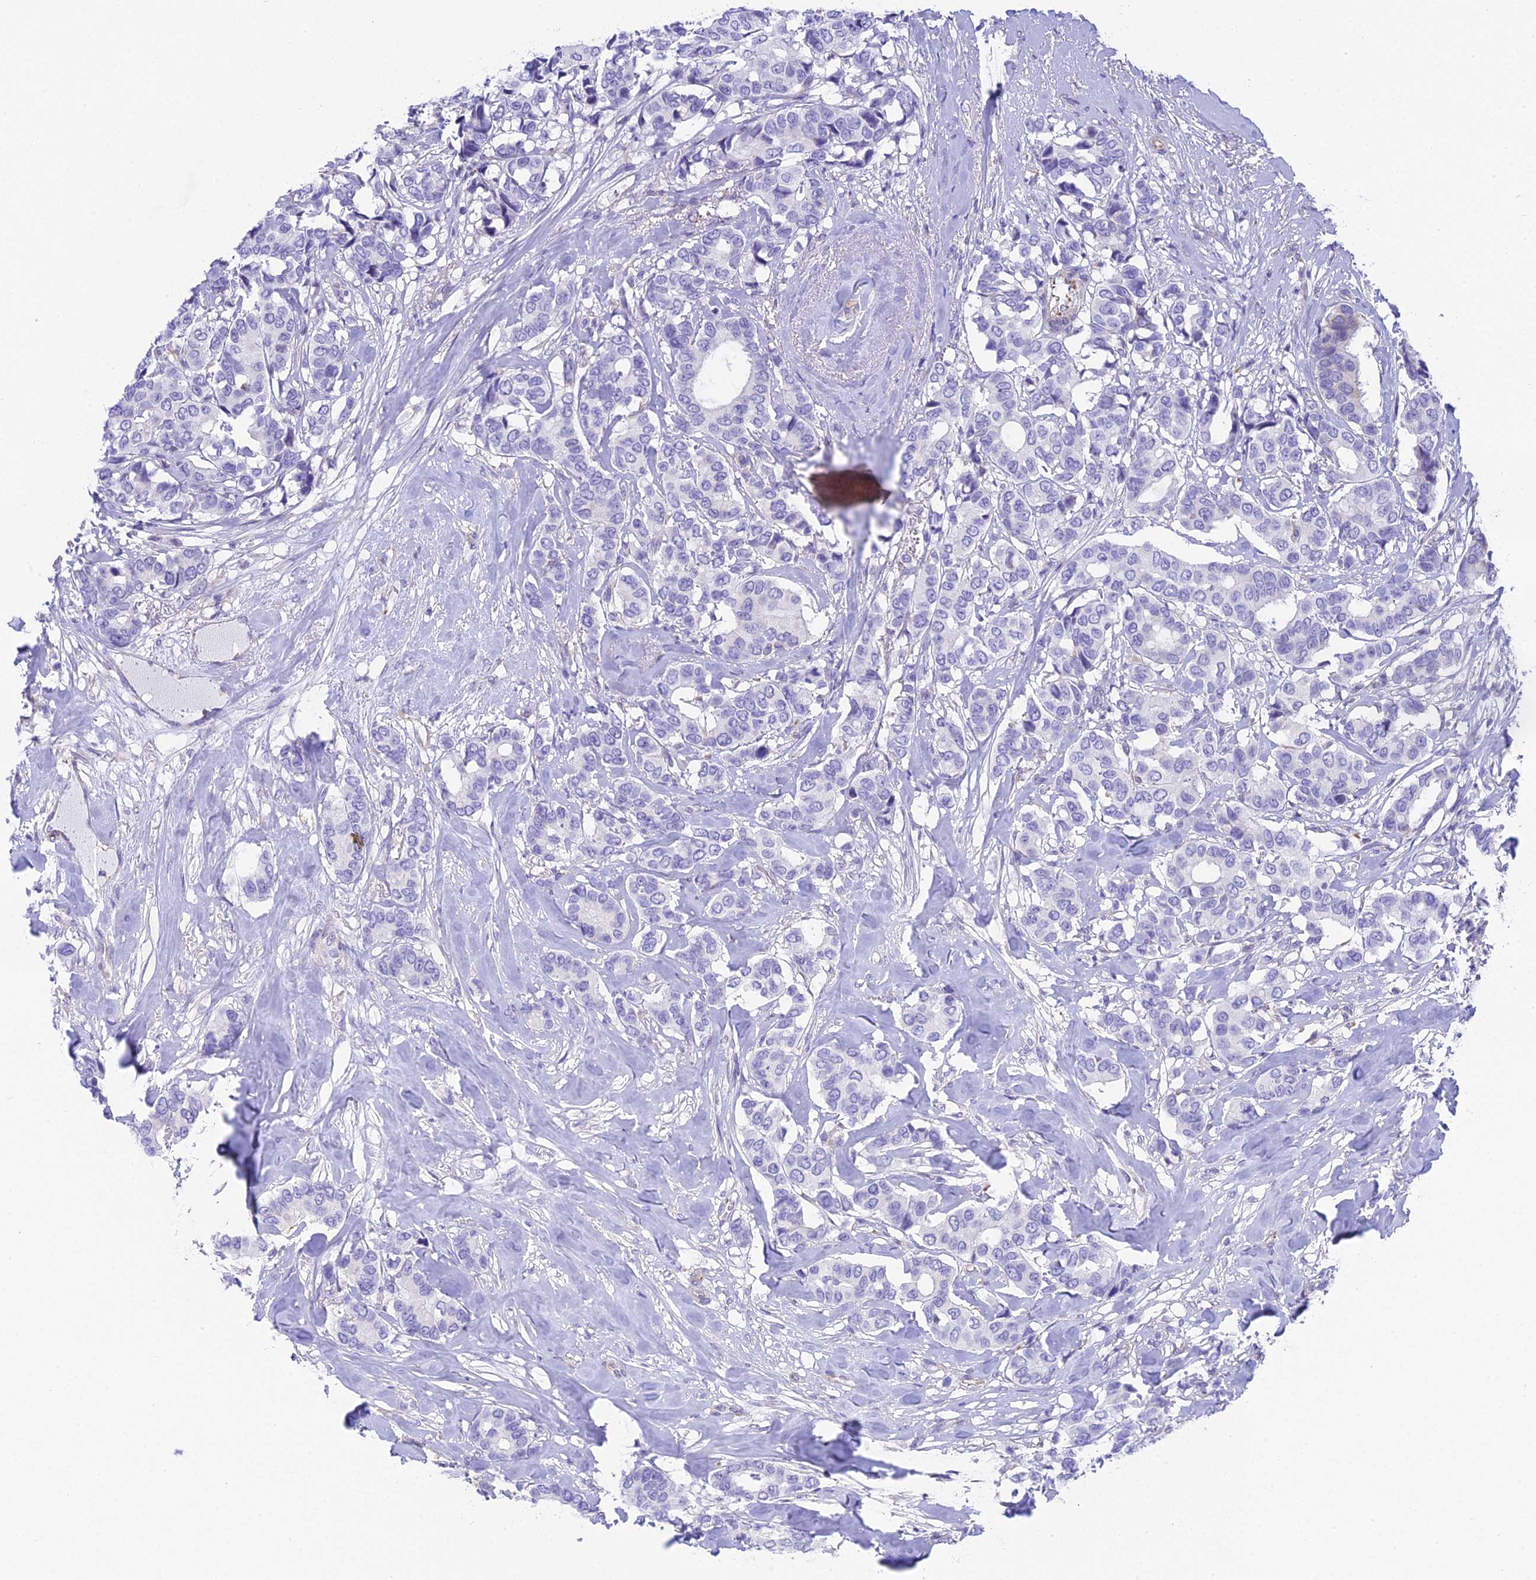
{"staining": {"intensity": "negative", "quantity": "none", "location": "none"}, "tissue": "breast cancer", "cell_type": "Tumor cells", "image_type": "cancer", "snomed": [{"axis": "morphology", "description": "Duct carcinoma"}, {"axis": "topography", "description": "Breast"}], "caption": "The immunohistochemistry (IHC) micrograph has no significant positivity in tumor cells of breast infiltrating ductal carcinoma tissue.", "gene": "TACSTD2", "patient": {"sex": "female", "age": 87}}